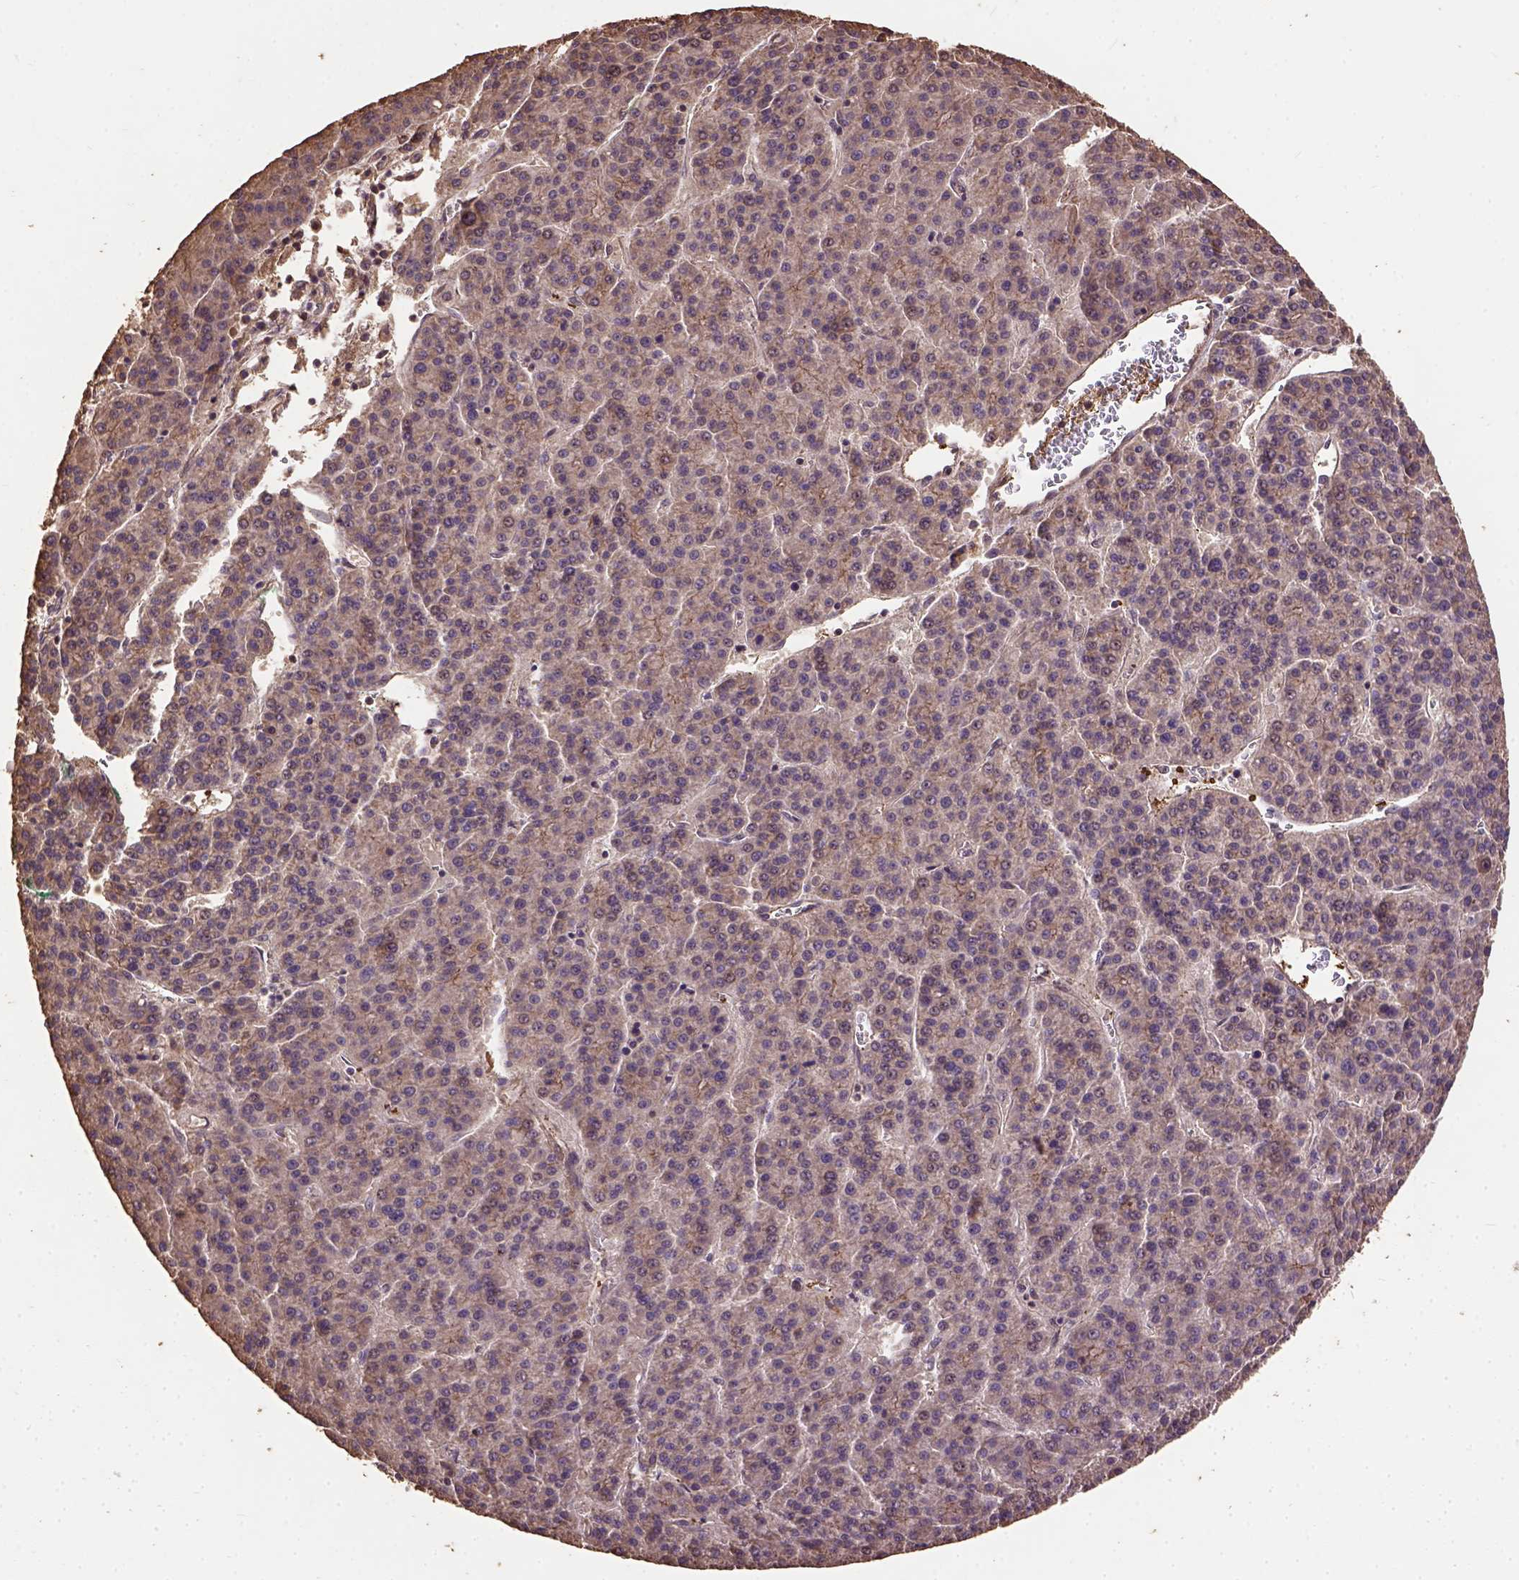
{"staining": {"intensity": "moderate", "quantity": "<25%", "location": "cytoplasmic/membranous"}, "tissue": "liver cancer", "cell_type": "Tumor cells", "image_type": "cancer", "snomed": [{"axis": "morphology", "description": "Carcinoma, Hepatocellular, NOS"}, {"axis": "topography", "description": "Liver"}], "caption": "Human liver hepatocellular carcinoma stained for a protein (brown) demonstrates moderate cytoplasmic/membranous positive staining in about <25% of tumor cells.", "gene": "ATP1B3", "patient": {"sex": "female", "age": 58}}